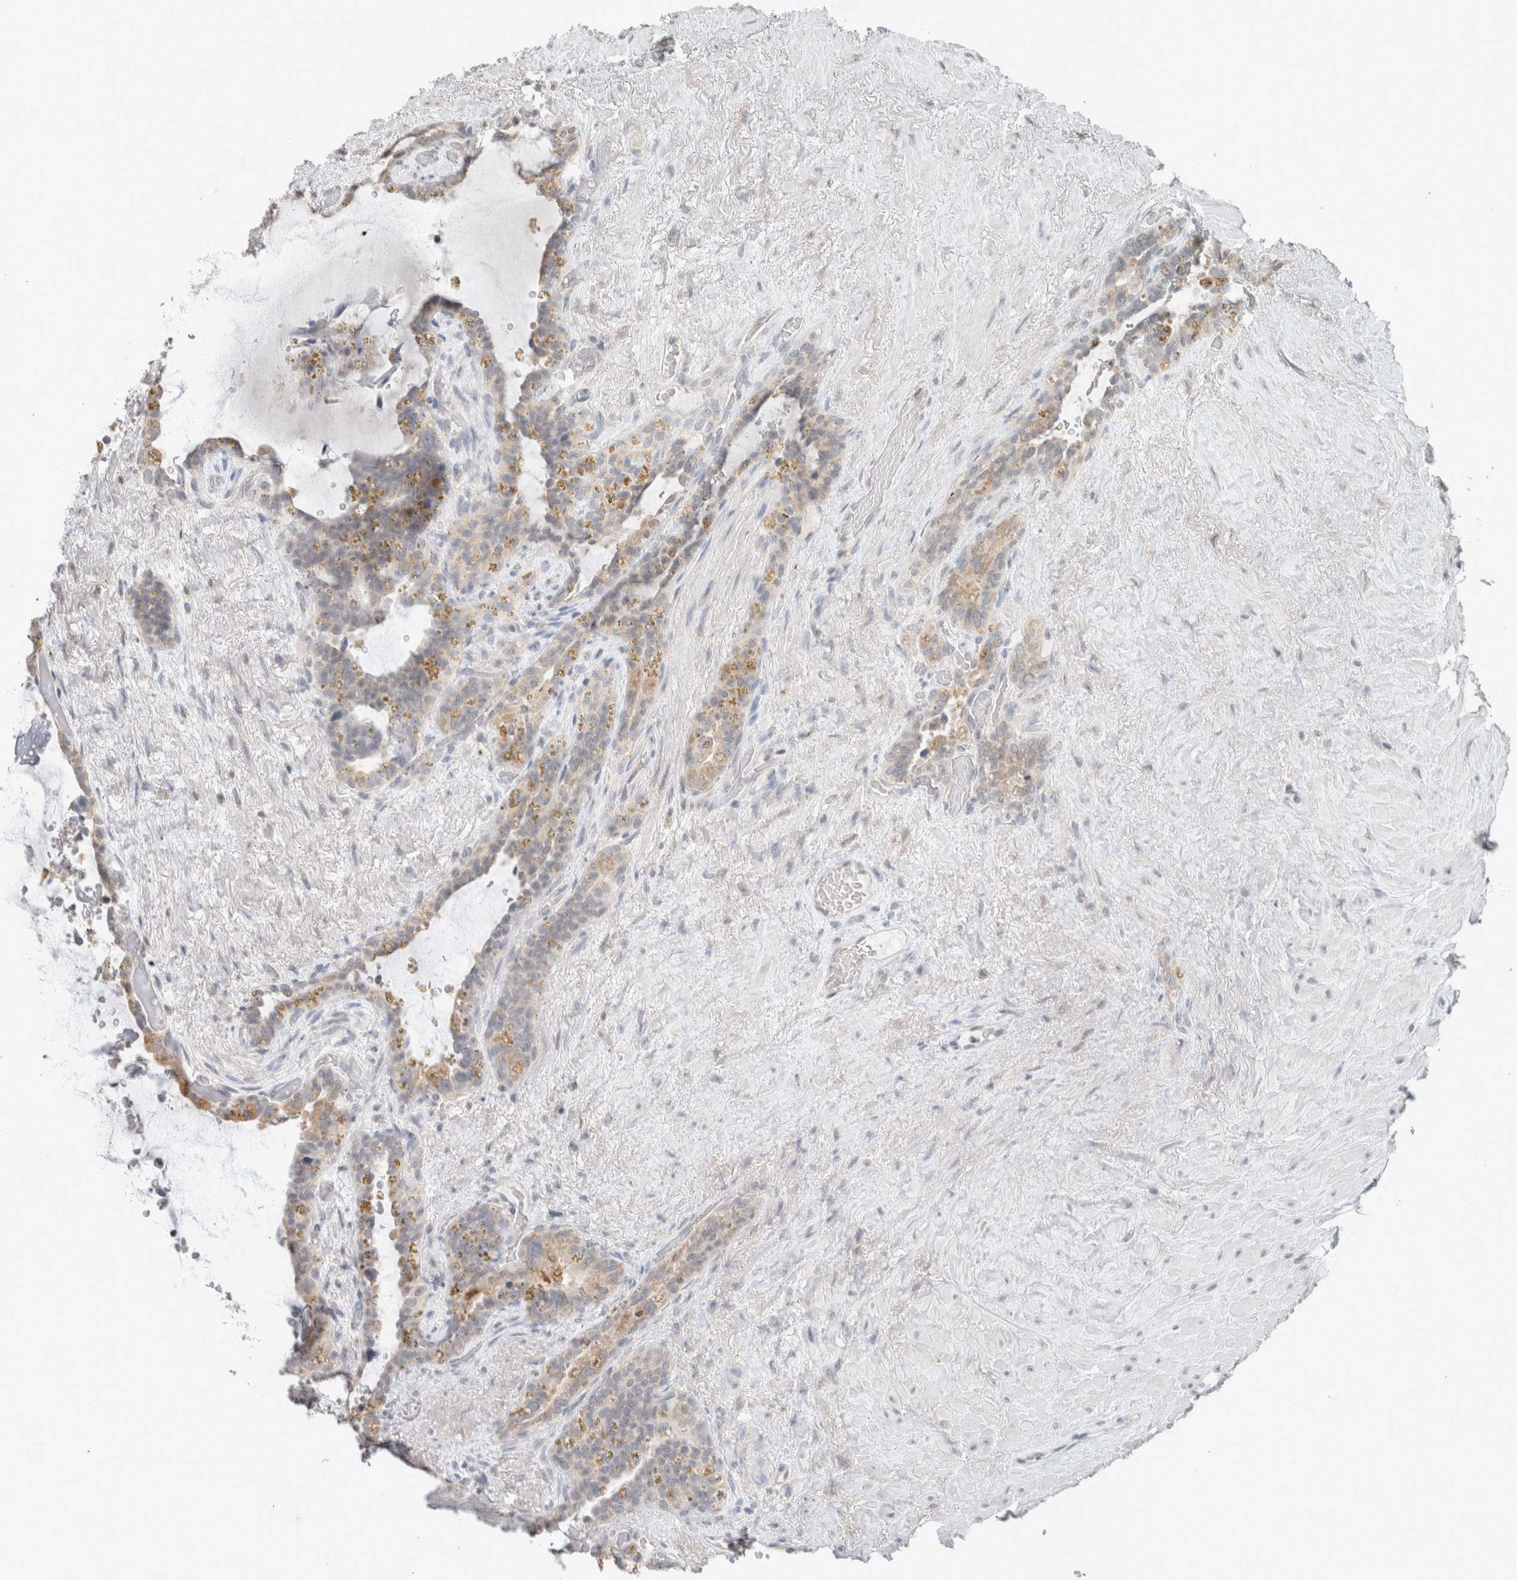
{"staining": {"intensity": "weak", "quantity": "25%-75%", "location": "cytoplasmic/membranous"}, "tissue": "seminal vesicle", "cell_type": "Glandular cells", "image_type": "normal", "snomed": [{"axis": "morphology", "description": "Normal tissue, NOS"}, {"axis": "topography", "description": "Seminal veicle"}], "caption": "Immunohistochemistry (DAB) staining of unremarkable human seminal vesicle displays weak cytoplasmic/membranous protein staining in about 25%-75% of glandular cells.", "gene": "TRIT1", "patient": {"sex": "male", "age": 80}}